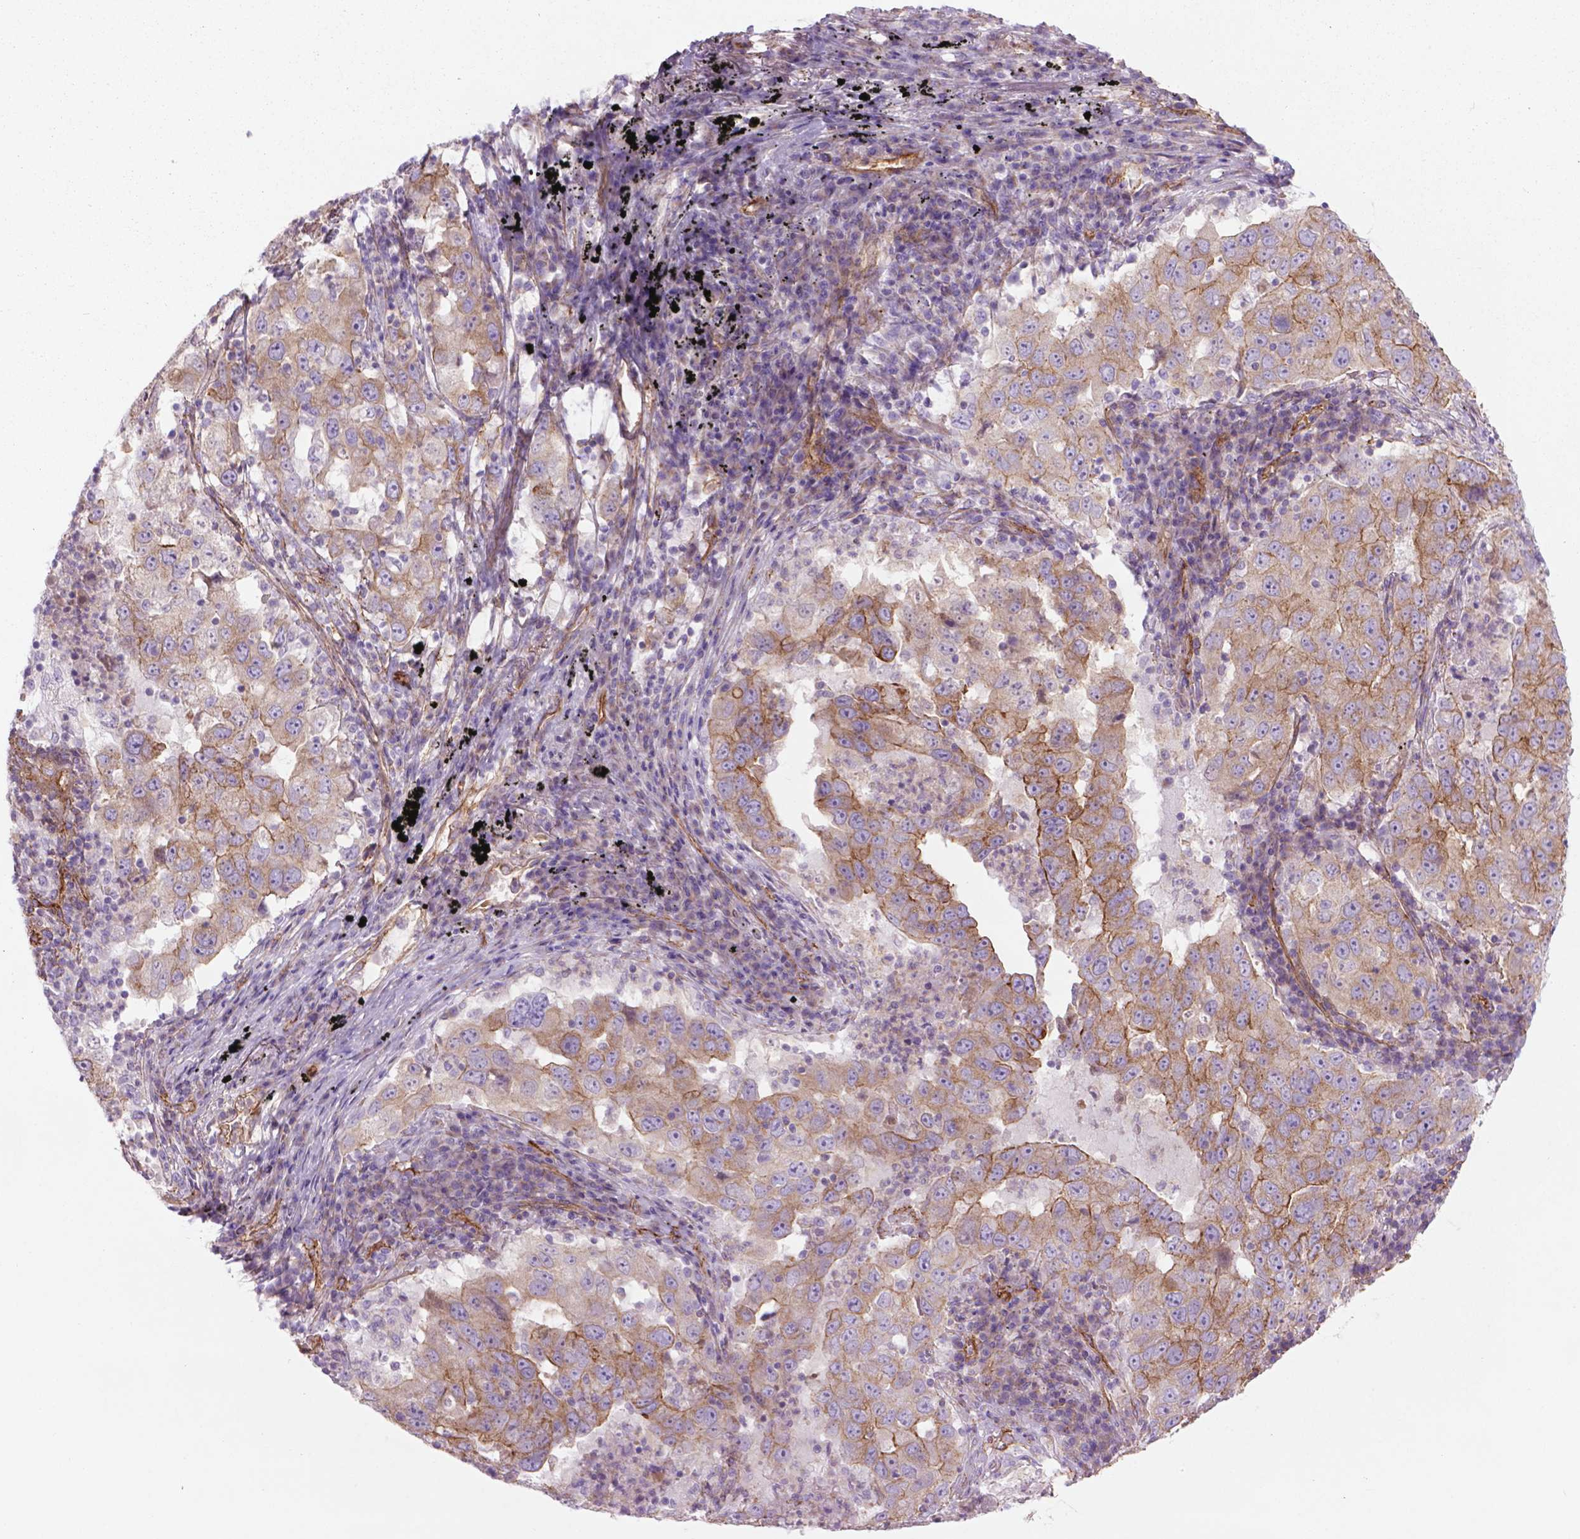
{"staining": {"intensity": "moderate", "quantity": "25%-75%", "location": "cytoplasmic/membranous"}, "tissue": "lung cancer", "cell_type": "Tumor cells", "image_type": "cancer", "snomed": [{"axis": "morphology", "description": "Adenocarcinoma, NOS"}, {"axis": "topography", "description": "Lung"}], "caption": "Human lung cancer stained for a protein (brown) exhibits moderate cytoplasmic/membranous positive positivity in about 25%-75% of tumor cells.", "gene": "TENT5A", "patient": {"sex": "male", "age": 73}}